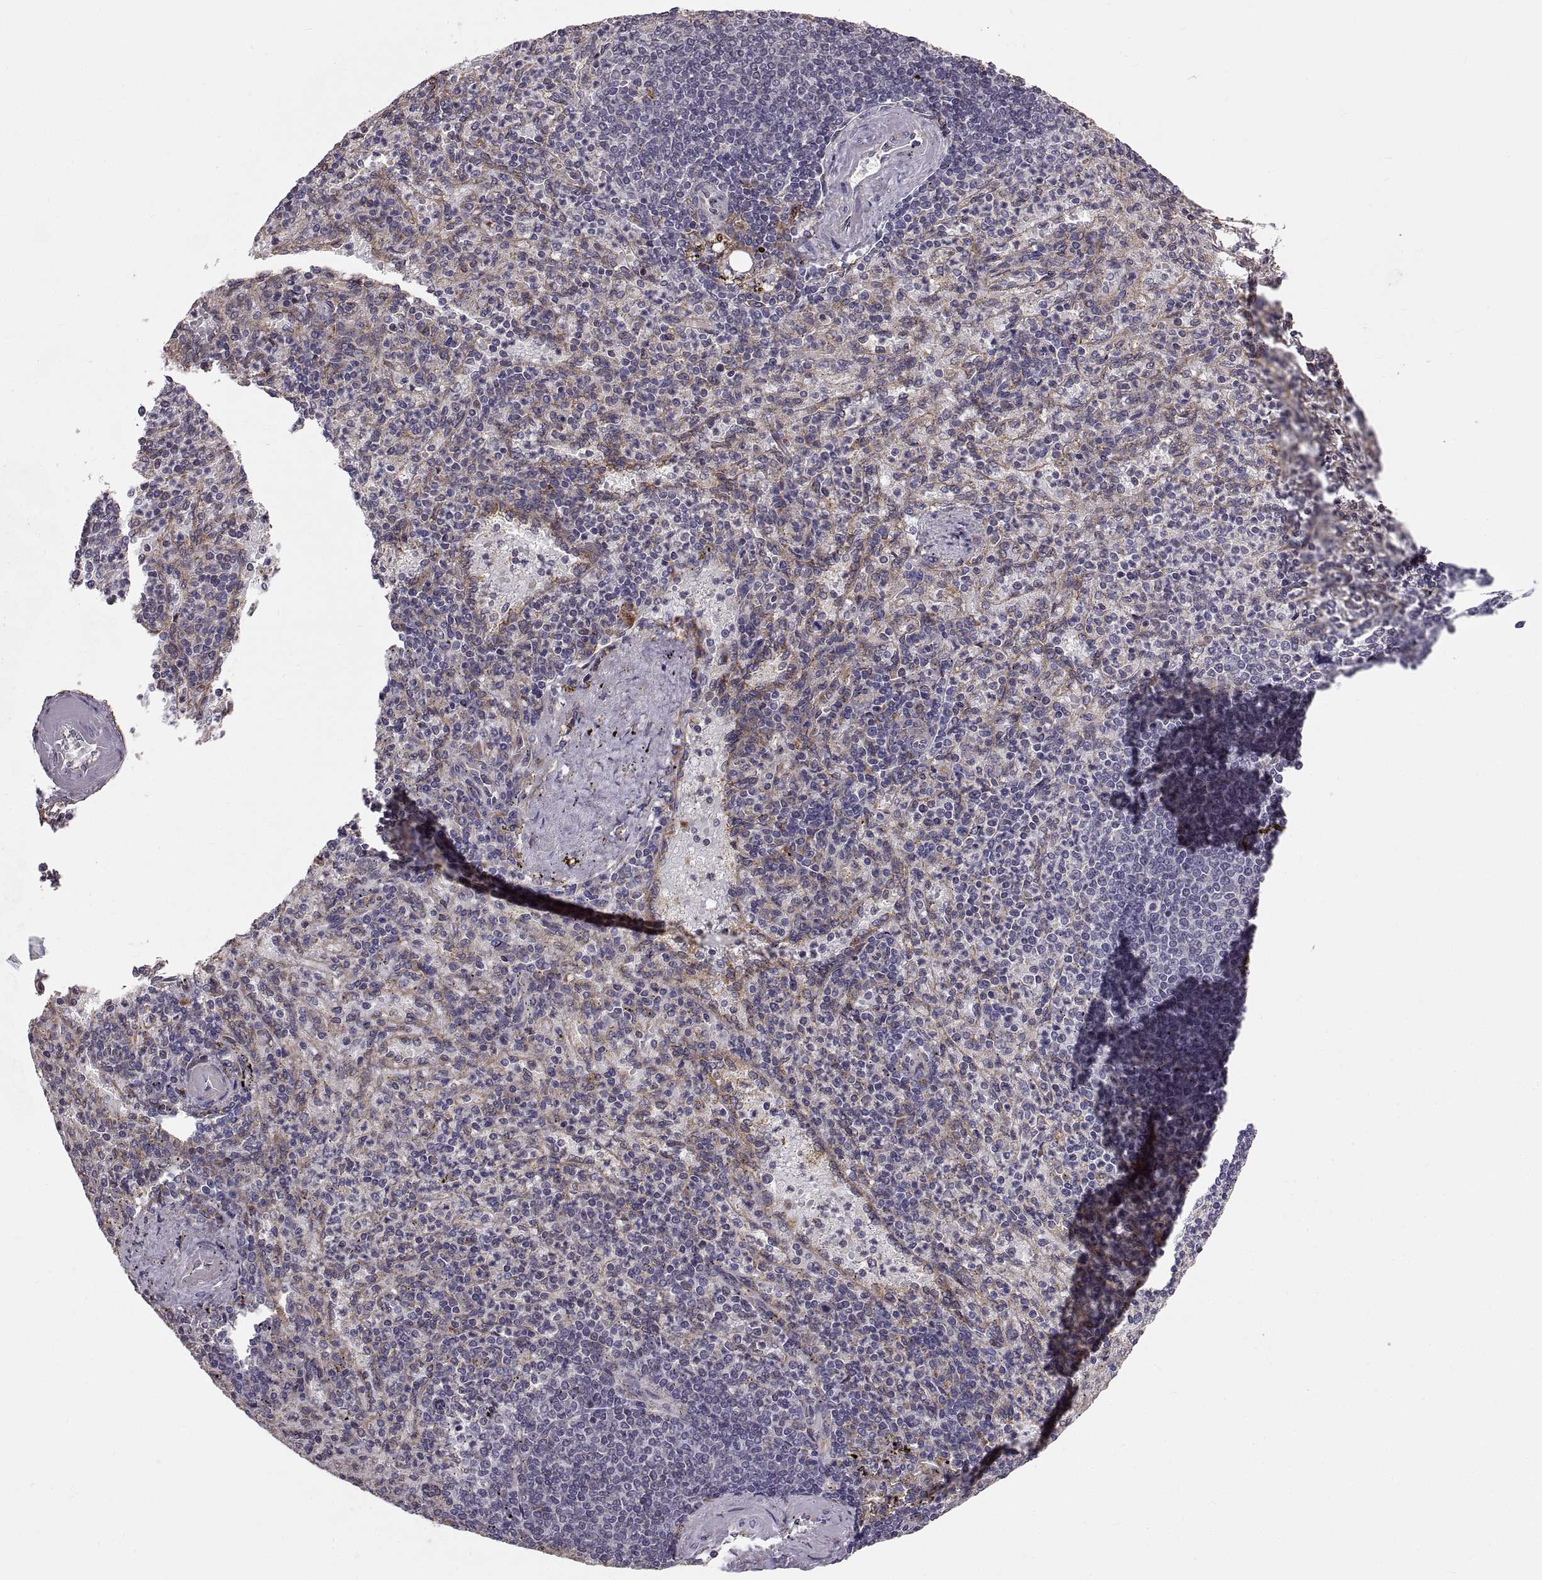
{"staining": {"intensity": "negative", "quantity": "none", "location": "none"}, "tissue": "spleen", "cell_type": "Cells in red pulp", "image_type": "normal", "snomed": [{"axis": "morphology", "description": "Normal tissue, NOS"}, {"axis": "topography", "description": "Spleen"}], "caption": "IHC photomicrograph of unremarkable spleen stained for a protein (brown), which reveals no expression in cells in red pulp.", "gene": "PLEKHB2", "patient": {"sex": "female", "age": 74}}